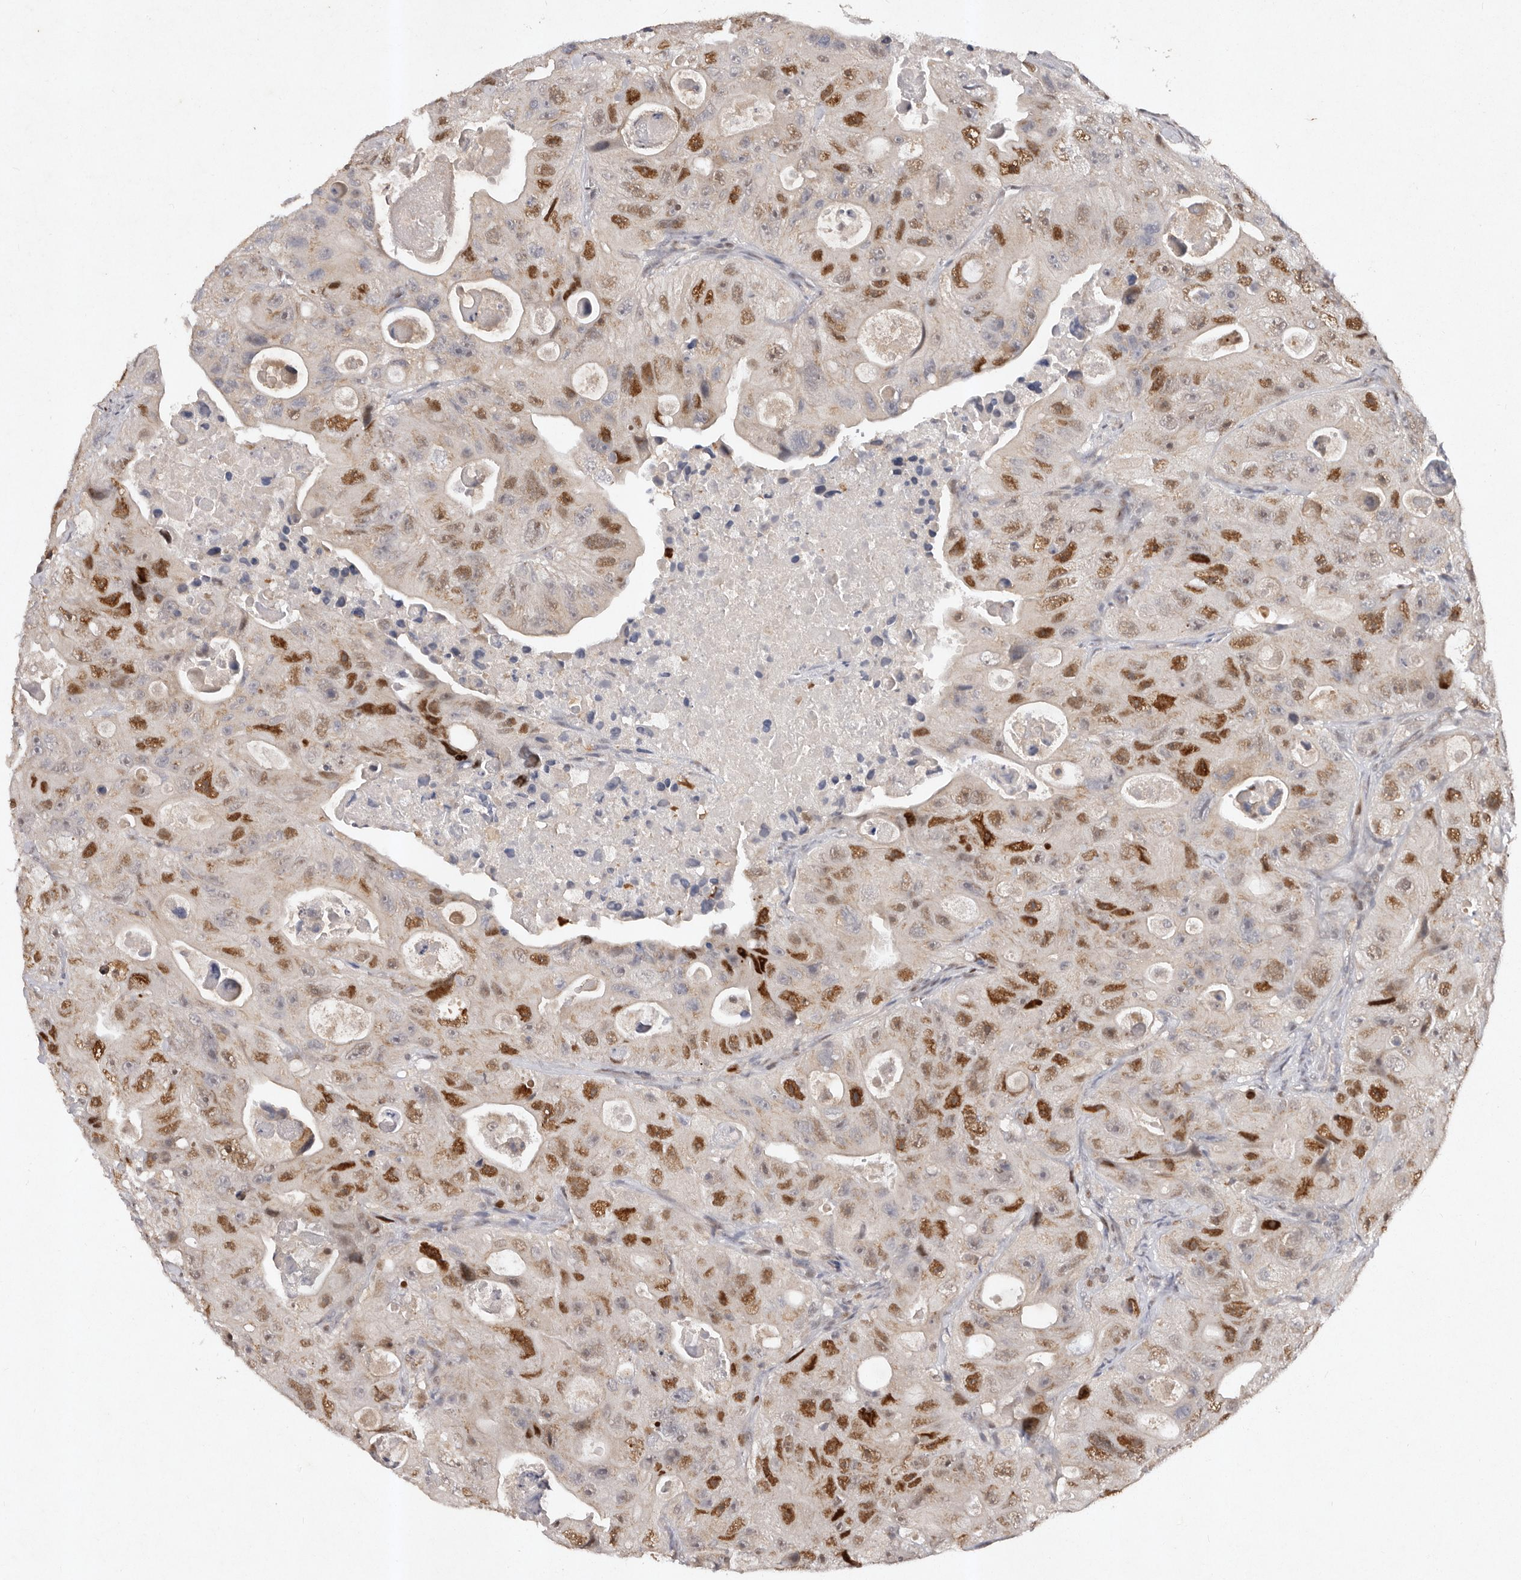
{"staining": {"intensity": "strong", "quantity": "25%-75%", "location": "nuclear"}, "tissue": "colorectal cancer", "cell_type": "Tumor cells", "image_type": "cancer", "snomed": [{"axis": "morphology", "description": "Adenocarcinoma, NOS"}, {"axis": "topography", "description": "Colon"}], "caption": "A high-resolution photomicrograph shows immunohistochemistry (IHC) staining of colorectal cancer, which reveals strong nuclear expression in approximately 25%-75% of tumor cells.", "gene": "KLF7", "patient": {"sex": "female", "age": 46}}